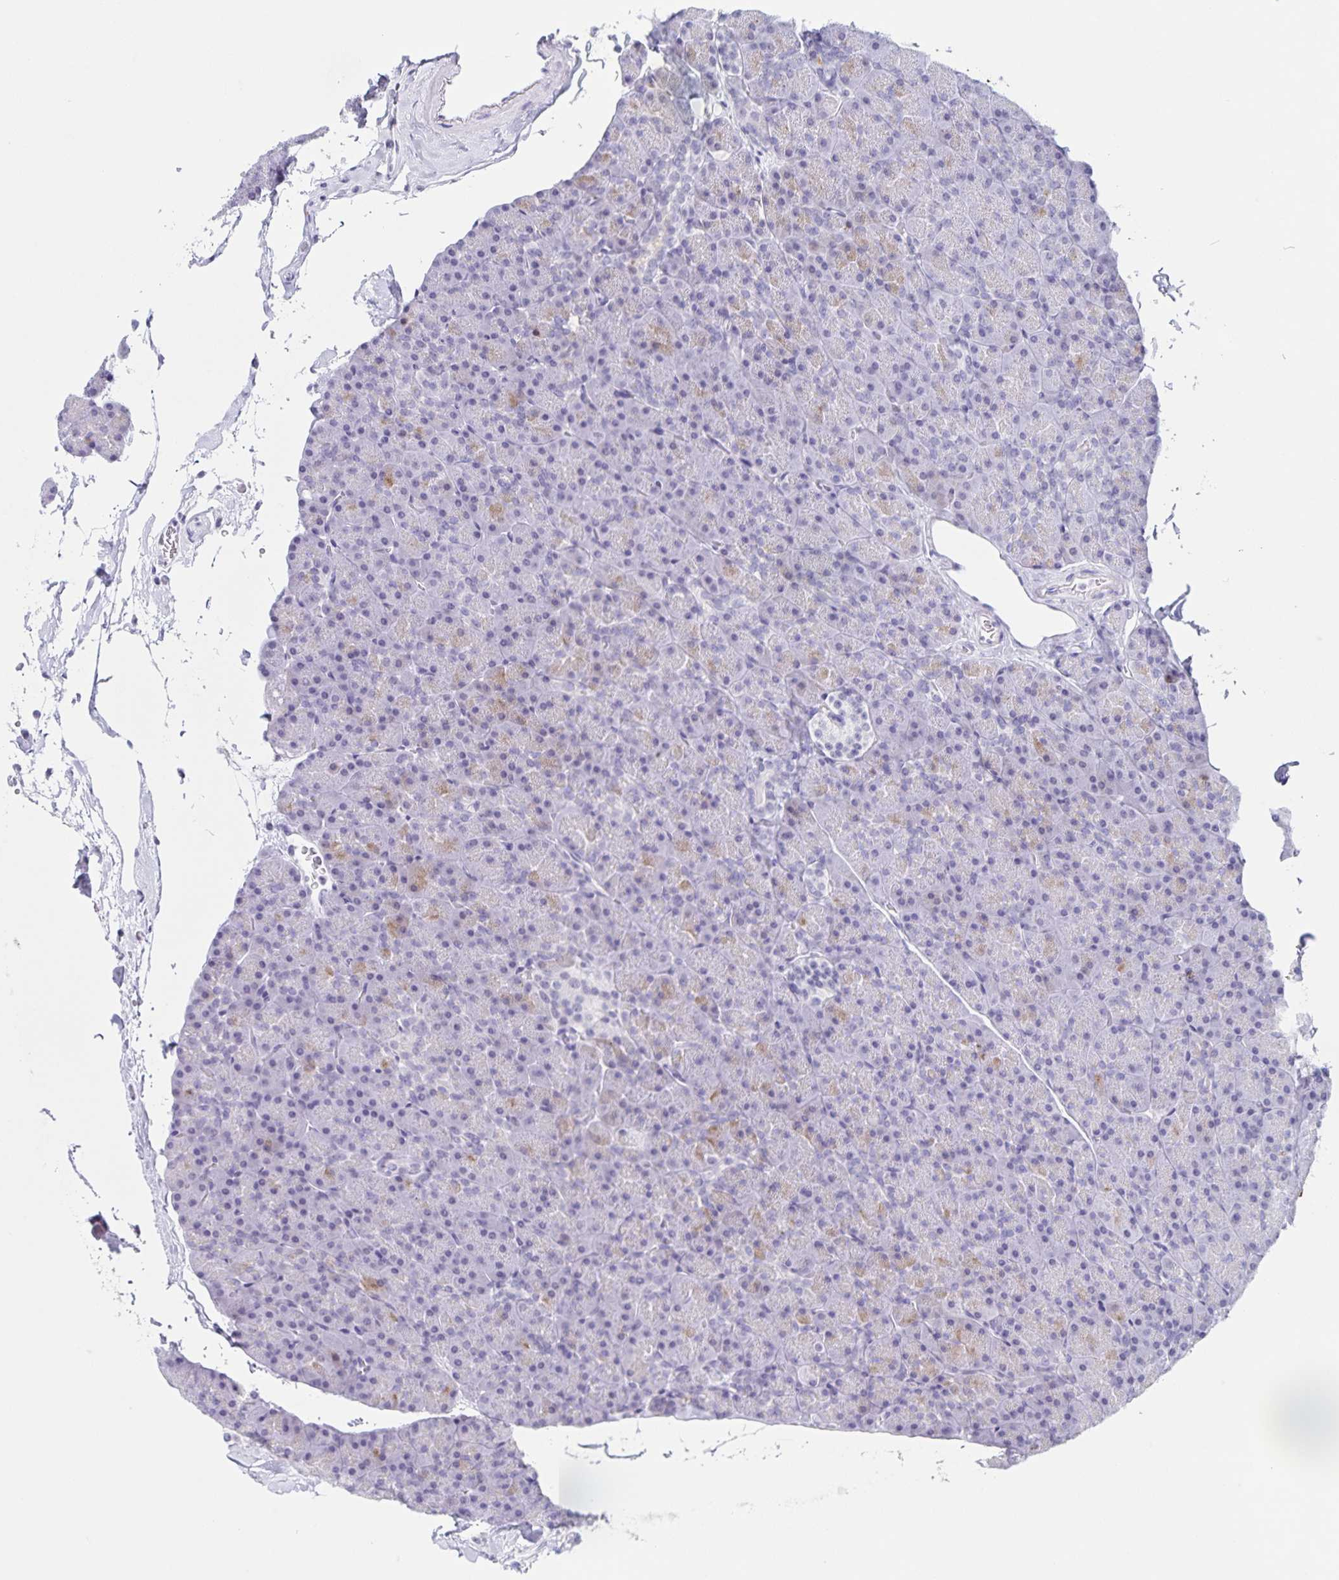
{"staining": {"intensity": "negative", "quantity": "none", "location": "none"}, "tissue": "carcinoid", "cell_type": "Tumor cells", "image_type": "cancer", "snomed": [{"axis": "morphology", "description": "Normal tissue, NOS"}, {"axis": "morphology", "description": "Carcinoid, malignant, NOS"}, {"axis": "topography", "description": "Pancreas"}], "caption": "Photomicrograph shows no significant protein expression in tumor cells of malignant carcinoid.", "gene": "LCE6A", "patient": {"sex": "male", "age": 36}}